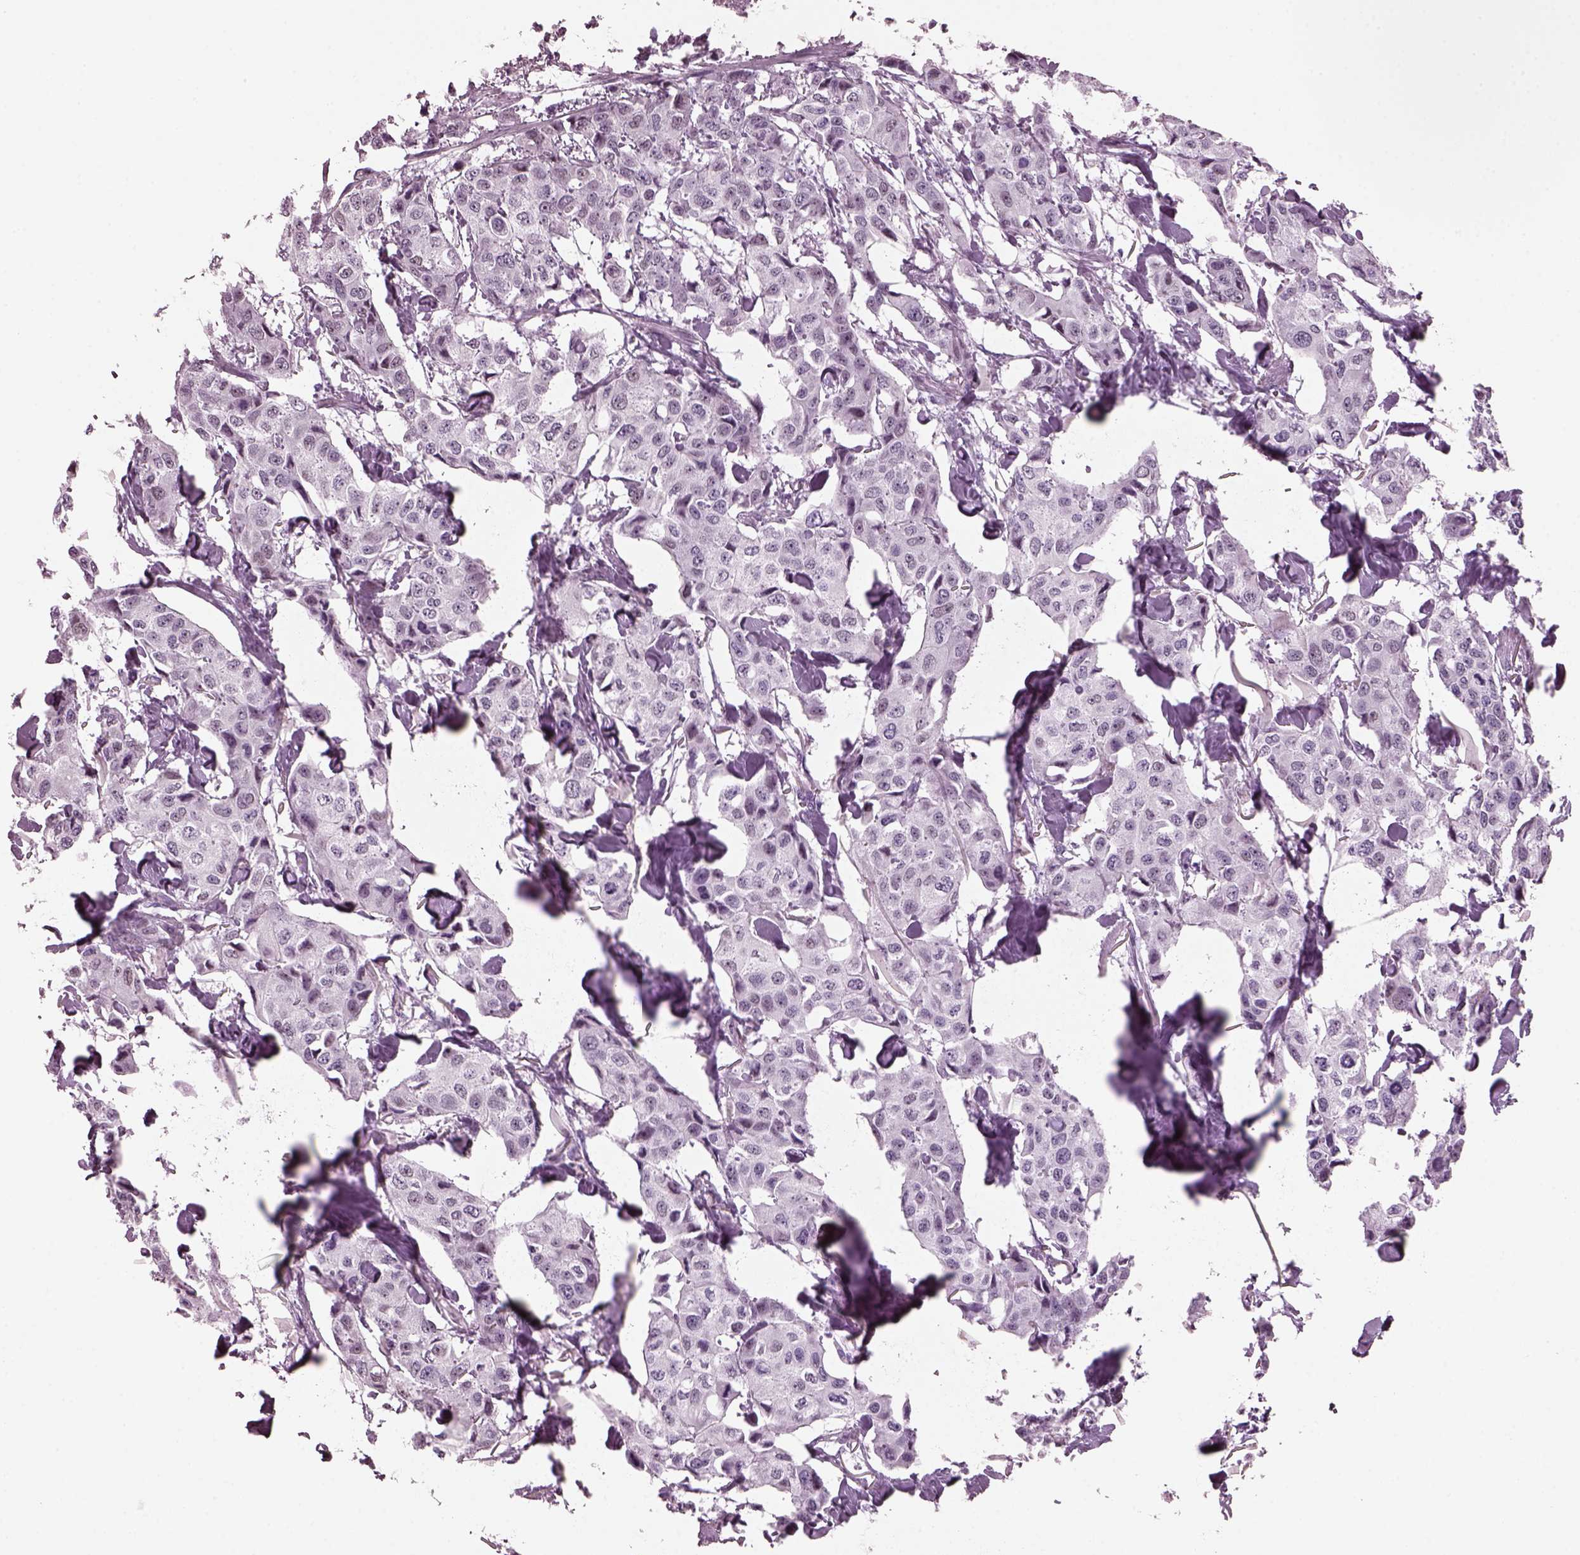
{"staining": {"intensity": "negative", "quantity": "none", "location": "none"}, "tissue": "breast cancer", "cell_type": "Tumor cells", "image_type": "cancer", "snomed": [{"axis": "morphology", "description": "Duct carcinoma"}, {"axis": "topography", "description": "Breast"}], "caption": "Histopathology image shows no protein expression in tumor cells of breast cancer tissue.", "gene": "KRTAP3-2", "patient": {"sex": "female", "age": 80}}